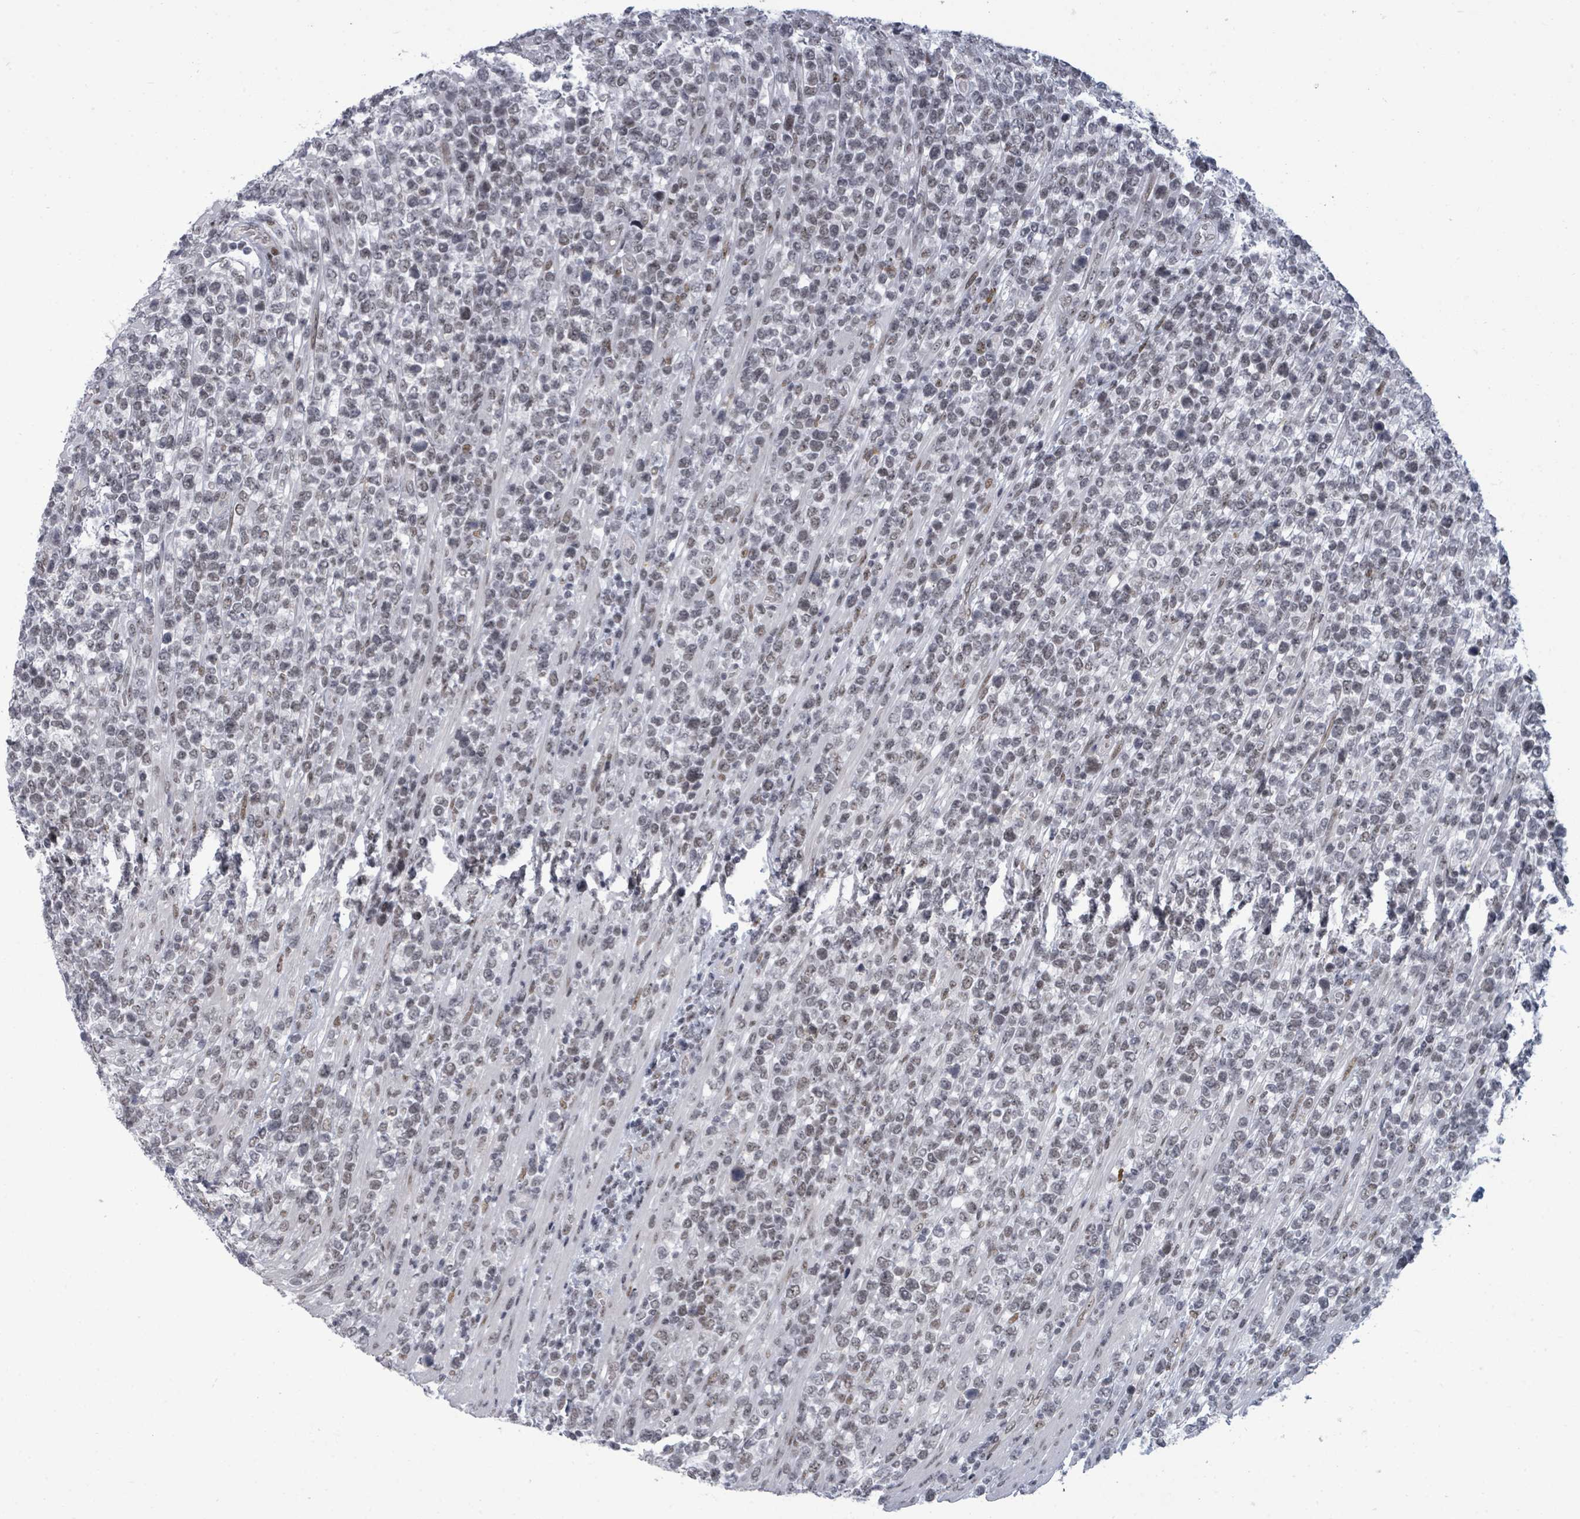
{"staining": {"intensity": "weak", "quantity": "25%-75%", "location": "nuclear"}, "tissue": "lymphoma", "cell_type": "Tumor cells", "image_type": "cancer", "snomed": [{"axis": "morphology", "description": "Malignant lymphoma, non-Hodgkin's type, High grade"}, {"axis": "topography", "description": "Soft tissue"}], "caption": "Immunohistochemistry micrograph of lymphoma stained for a protein (brown), which exhibits low levels of weak nuclear positivity in about 25%-75% of tumor cells.", "gene": "ERCC5", "patient": {"sex": "female", "age": 56}}